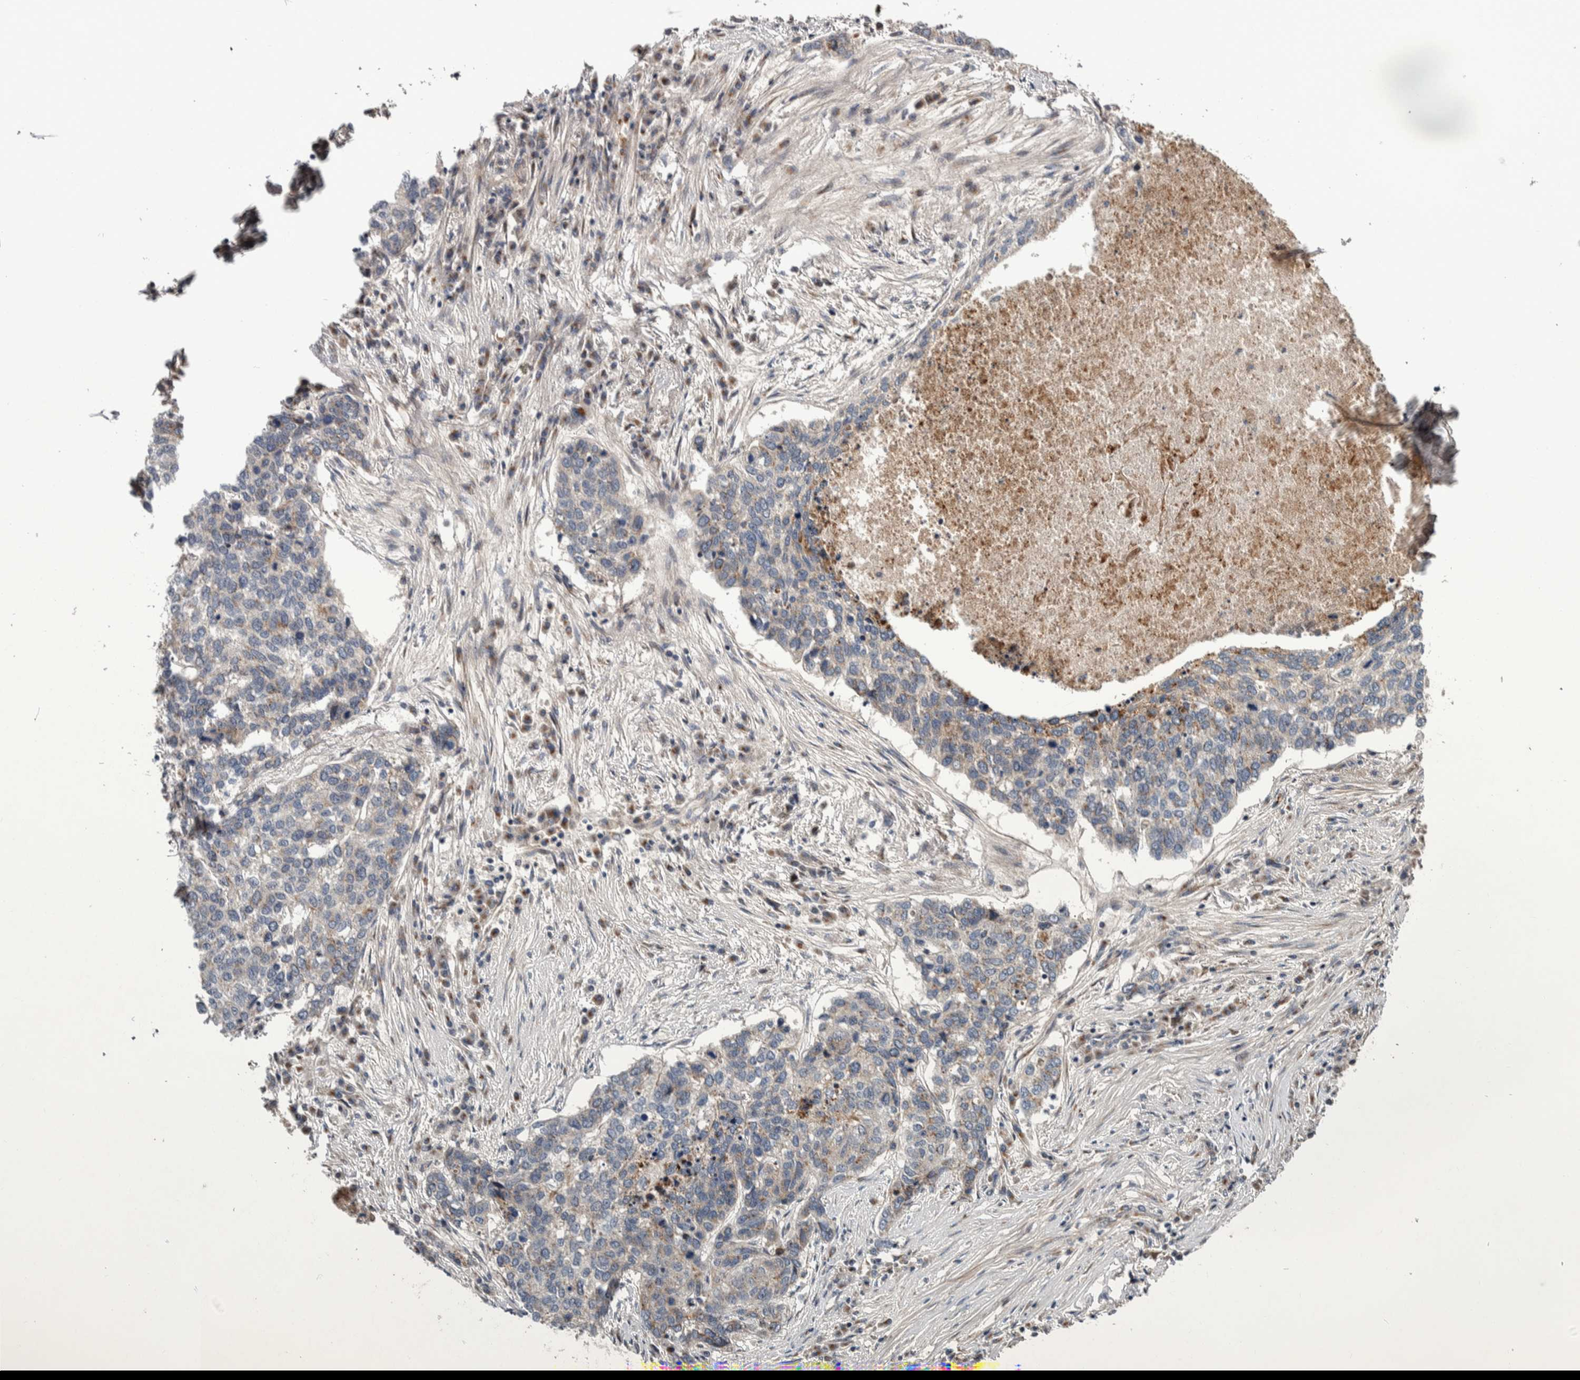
{"staining": {"intensity": "negative", "quantity": "none", "location": "none"}, "tissue": "lung cancer", "cell_type": "Tumor cells", "image_type": "cancer", "snomed": [{"axis": "morphology", "description": "Squamous cell carcinoma, NOS"}, {"axis": "topography", "description": "Lung"}], "caption": "Immunohistochemistry of lung squamous cell carcinoma displays no positivity in tumor cells. (Brightfield microscopy of DAB (3,3'-diaminobenzidine) IHC at high magnification).", "gene": "CANT1", "patient": {"sex": "female", "age": 63}}